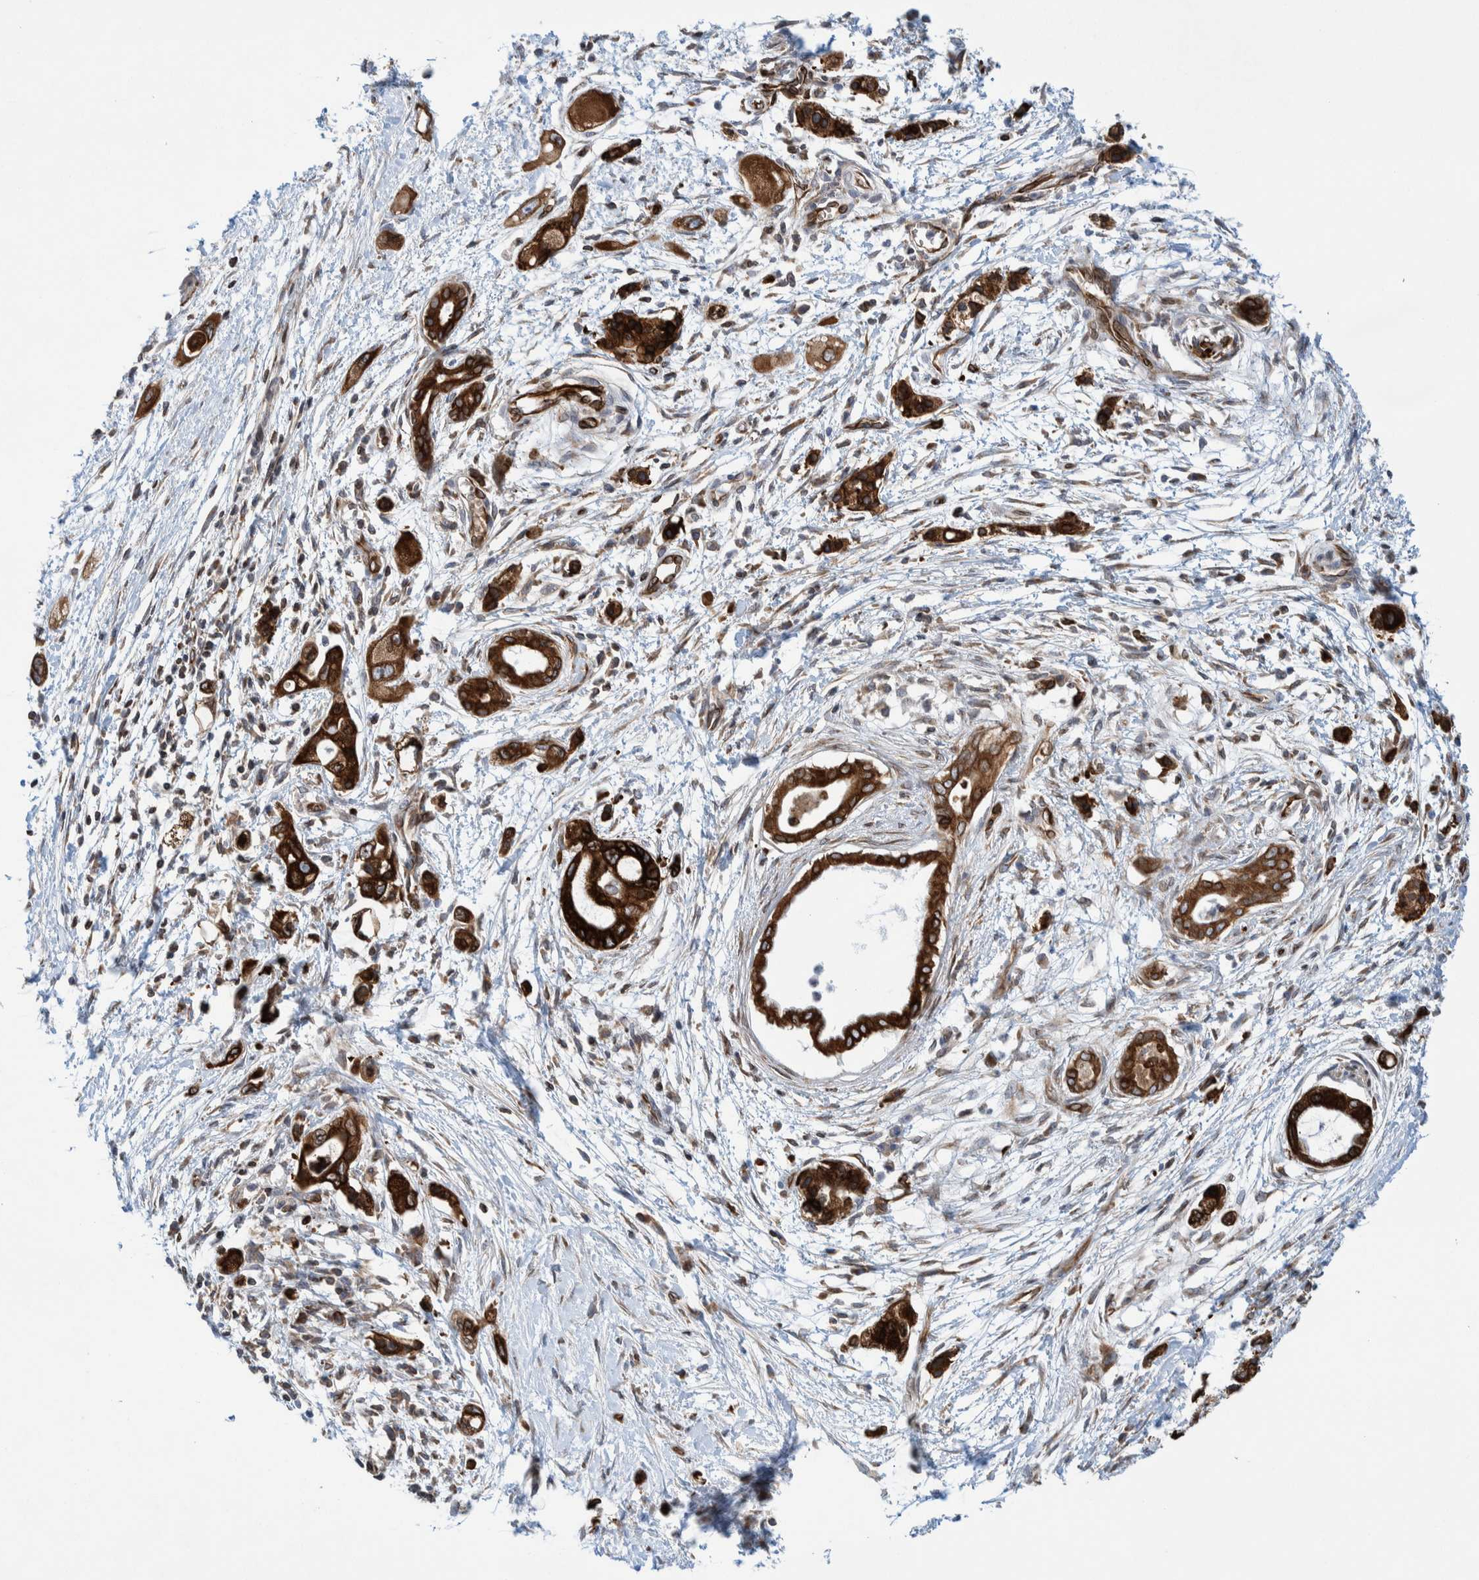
{"staining": {"intensity": "strong", "quantity": ">75%", "location": "cytoplasmic/membranous"}, "tissue": "pancreatic cancer", "cell_type": "Tumor cells", "image_type": "cancer", "snomed": [{"axis": "morphology", "description": "Adenocarcinoma, NOS"}, {"axis": "topography", "description": "Pancreas"}], "caption": "The histopathology image shows a brown stain indicating the presence of a protein in the cytoplasmic/membranous of tumor cells in pancreatic cancer.", "gene": "THEM6", "patient": {"sex": "male", "age": 59}}